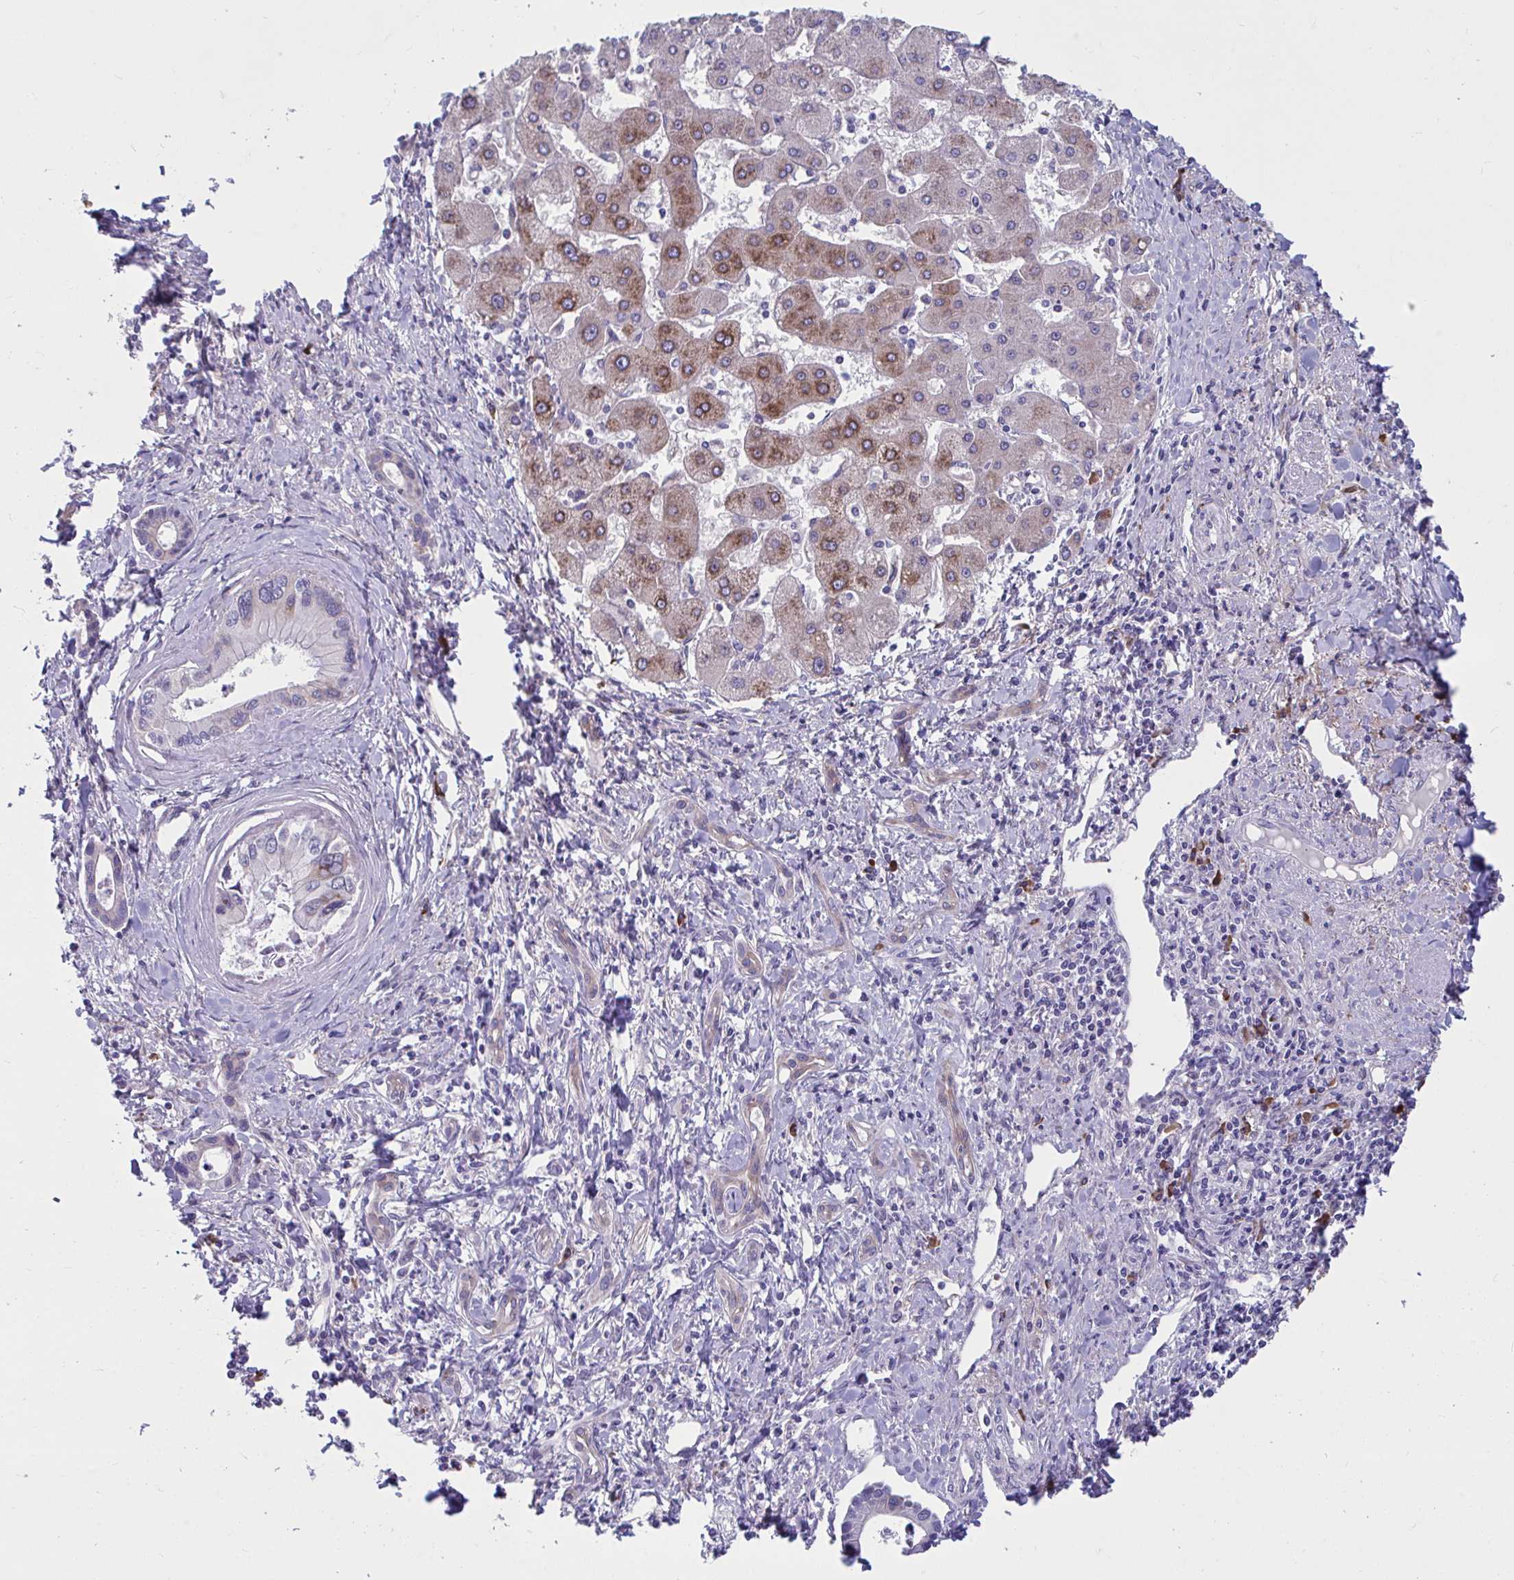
{"staining": {"intensity": "negative", "quantity": "none", "location": "none"}, "tissue": "liver cancer", "cell_type": "Tumor cells", "image_type": "cancer", "snomed": [{"axis": "morphology", "description": "Cholangiocarcinoma"}, {"axis": "topography", "description": "Liver"}], "caption": "Tumor cells are negative for brown protein staining in cholangiocarcinoma (liver).", "gene": "WBP1", "patient": {"sex": "male", "age": 66}}